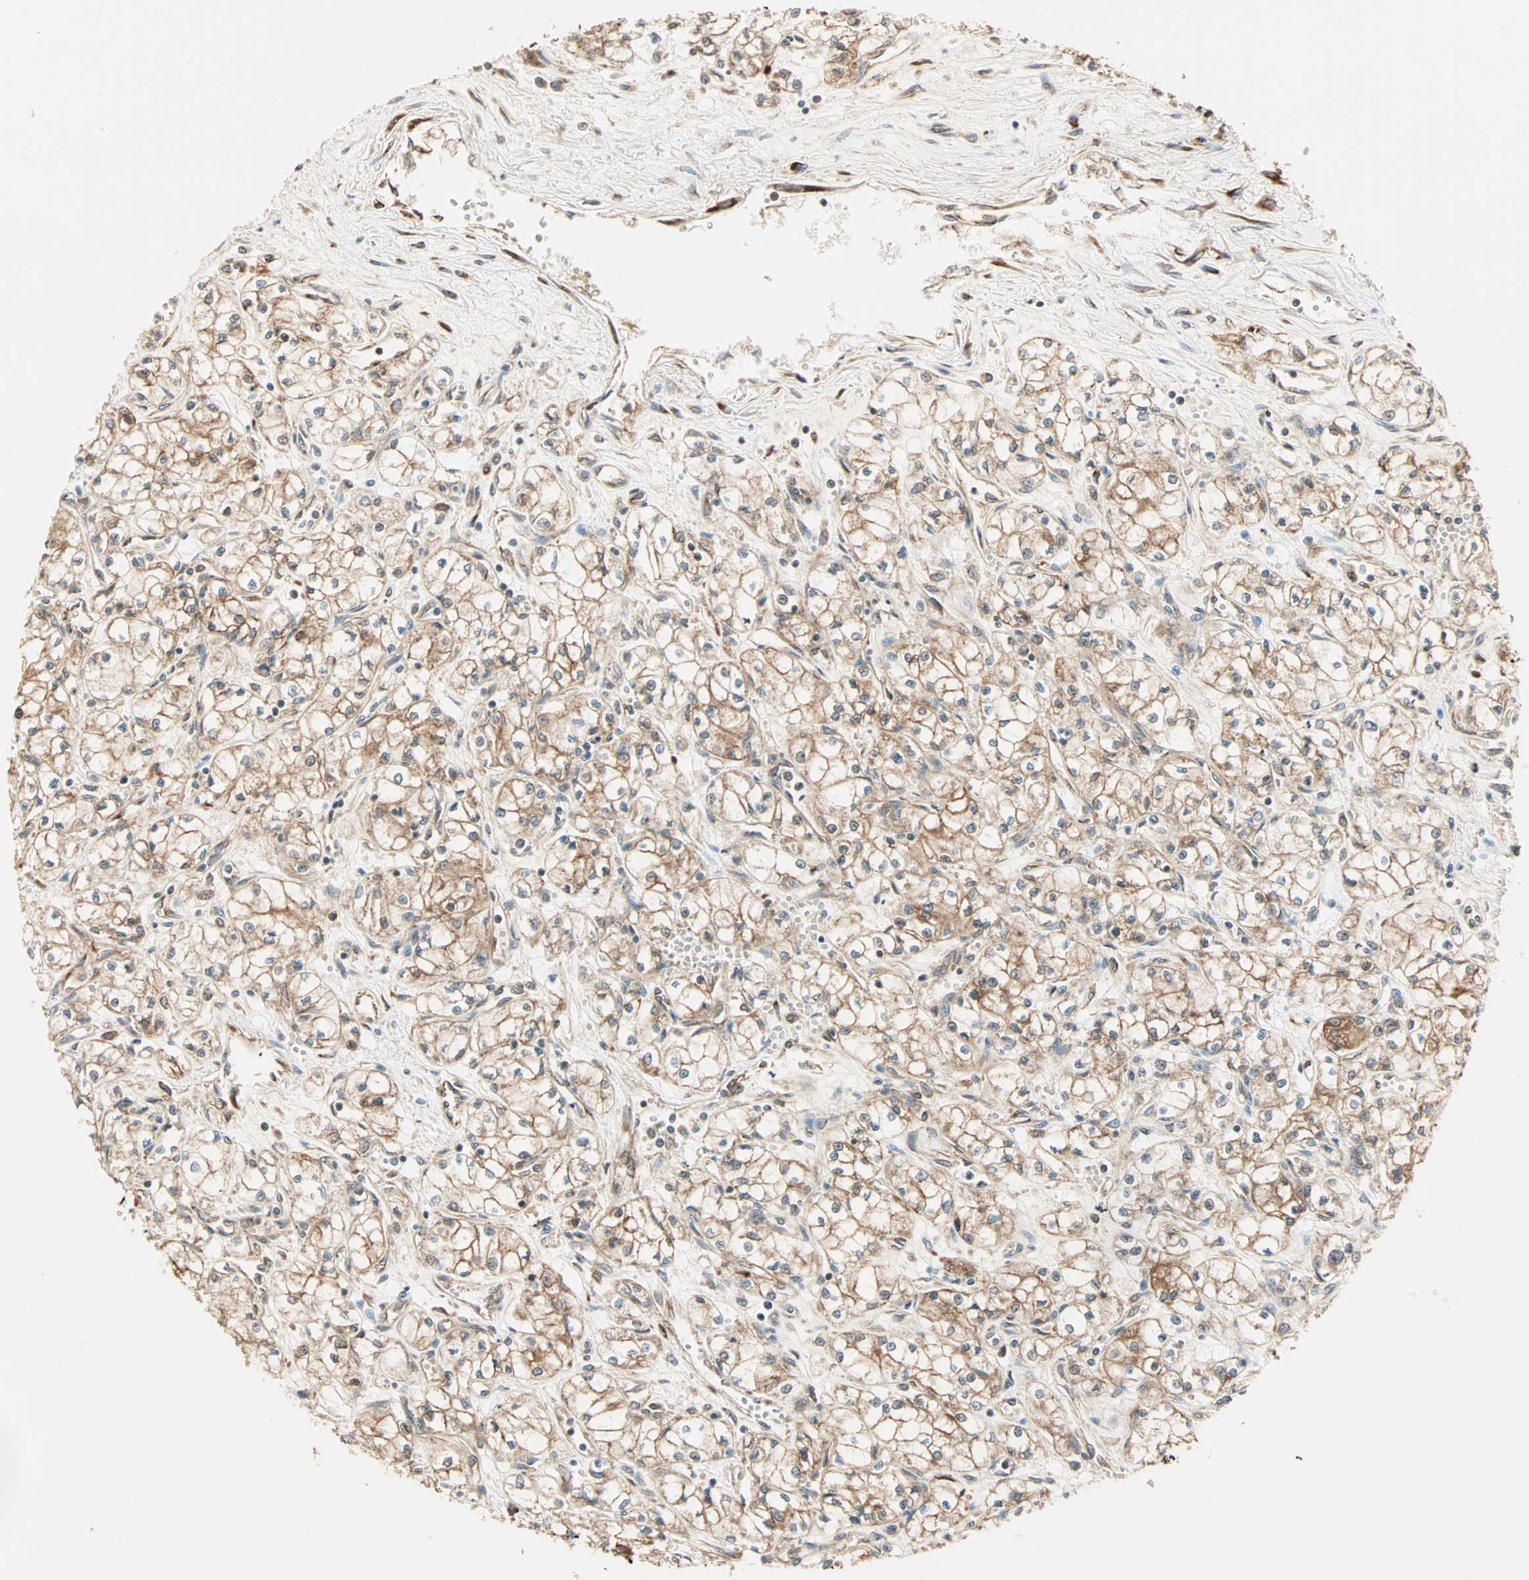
{"staining": {"intensity": "moderate", "quantity": ">75%", "location": "cytoplasmic/membranous"}, "tissue": "renal cancer", "cell_type": "Tumor cells", "image_type": "cancer", "snomed": [{"axis": "morphology", "description": "Normal tissue, NOS"}, {"axis": "morphology", "description": "Adenocarcinoma, NOS"}, {"axis": "topography", "description": "Kidney"}], "caption": "Protein expression analysis of human renal cancer (adenocarcinoma) reveals moderate cytoplasmic/membranous positivity in approximately >75% of tumor cells.", "gene": "P4HA1", "patient": {"sex": "male", "age": 59}}